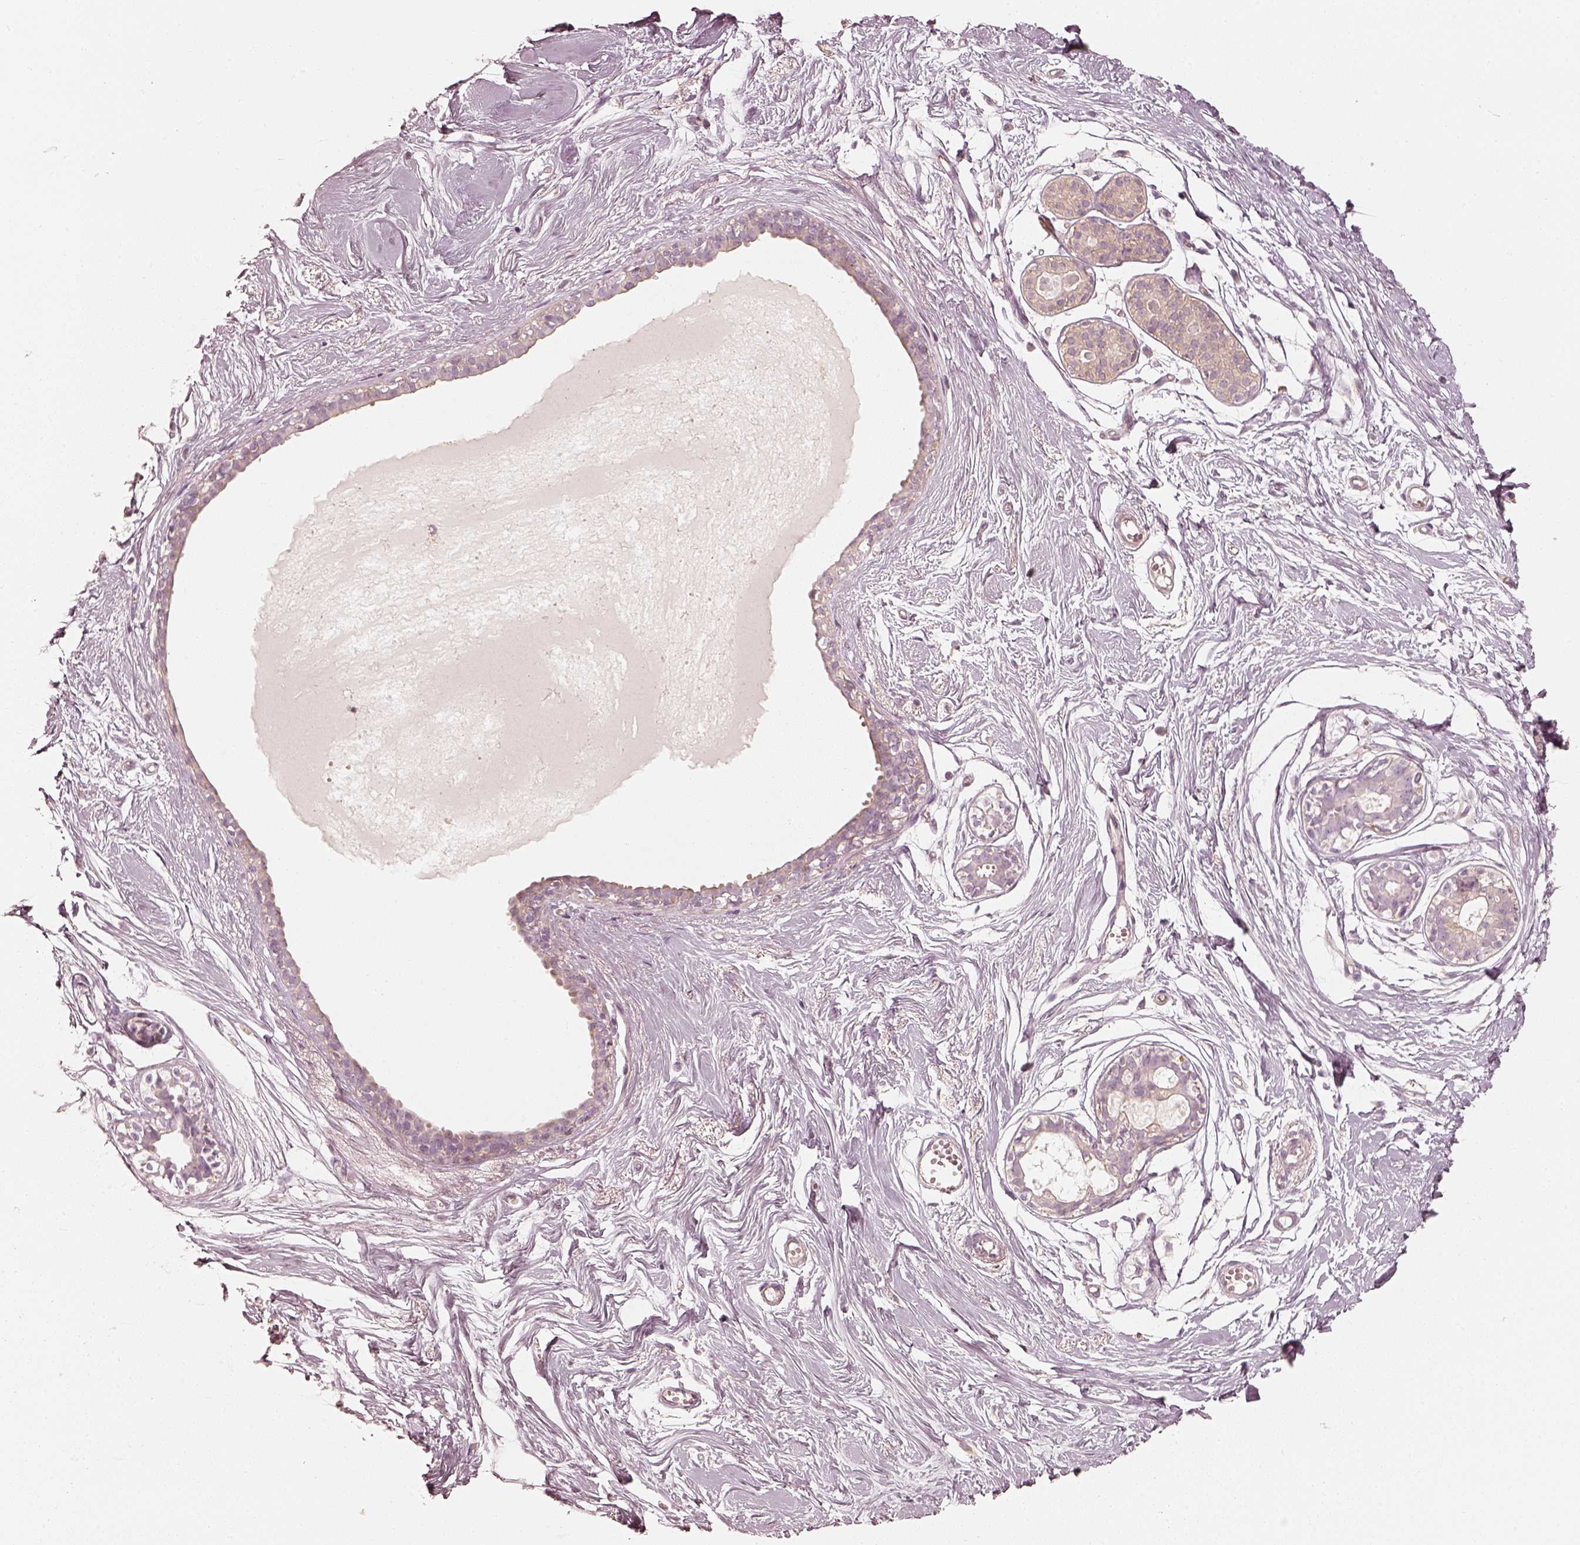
{"staining": {"intensity": "negative", "quantity": "none", "location": "none"}, "tissue": "breast", "cell_type": "Adipocytes", "image_type": "normal", "snomed": [{"axis": "morphology", "description": "Normal tissue, NOS"}, {"axis": "topography", "description": "Breast"}], "caption": "The IHC histopathology image has no significant staining in adipocytes of breast. (Immunohistochemistry (ihc), brightfield microscopy, high magnification).", "gene": "FMNL2", "patient": {"sex": "female", "age": 49}}